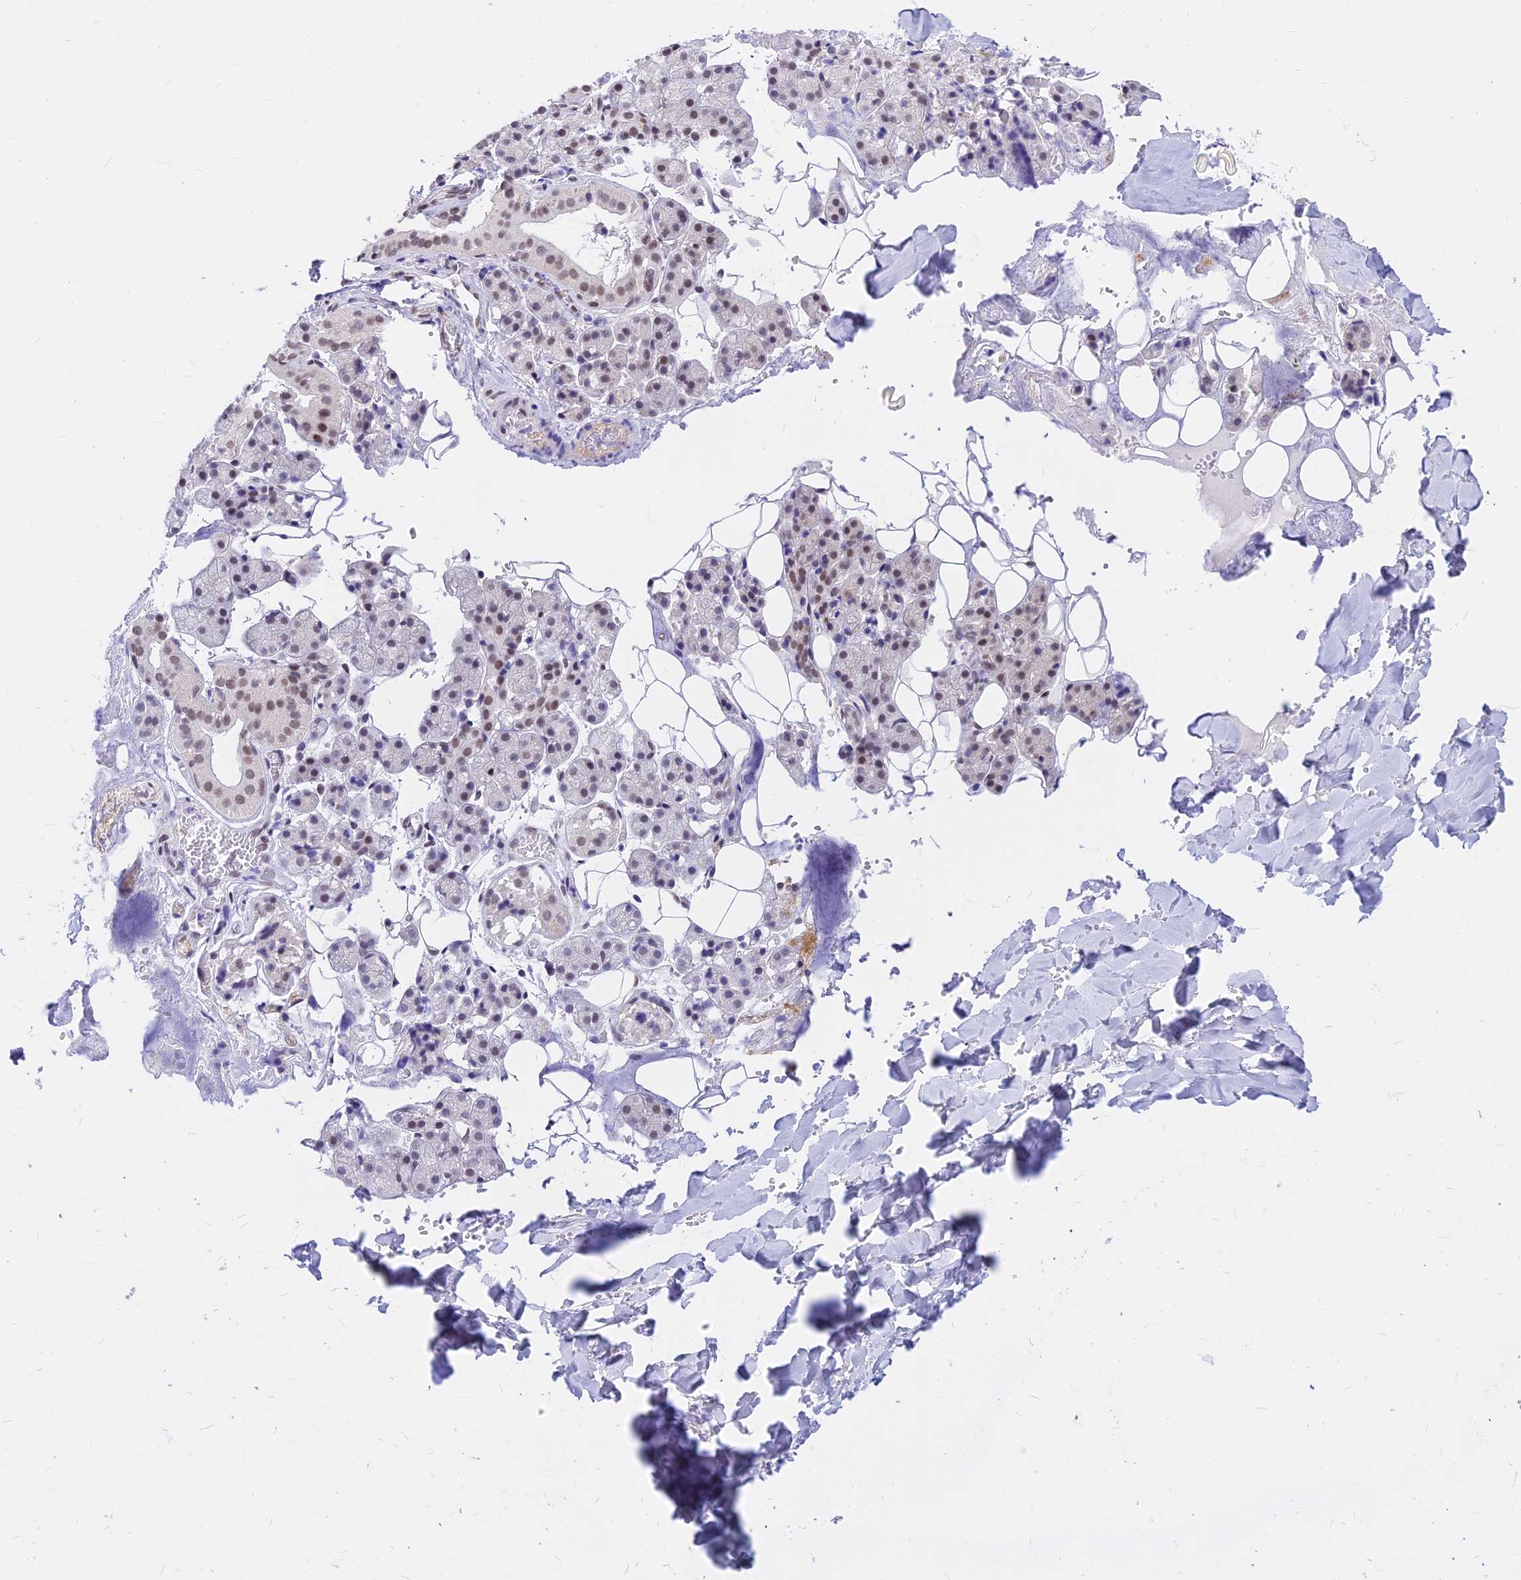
{"staining": {"intensity": "weak", "quantity": "25%-75%", "location": "nuclear"}, "tissue": "salivary gland", "cell_type": "Glandular cells", "image_type": "normal", "snomed": [{"axis": "morphology", "description": "Normal tissue, NOS"}, {"axis": "topography", "description": "Salivary gland"}], "caption": "Immunohistochemistry of unremarkable human salivary gland displays low levels of weak nuclear positivity in approximately 25%-75% of glandular cells.", "gene": "KCTD13", "patient": {"sex": "female", "age": 33}}